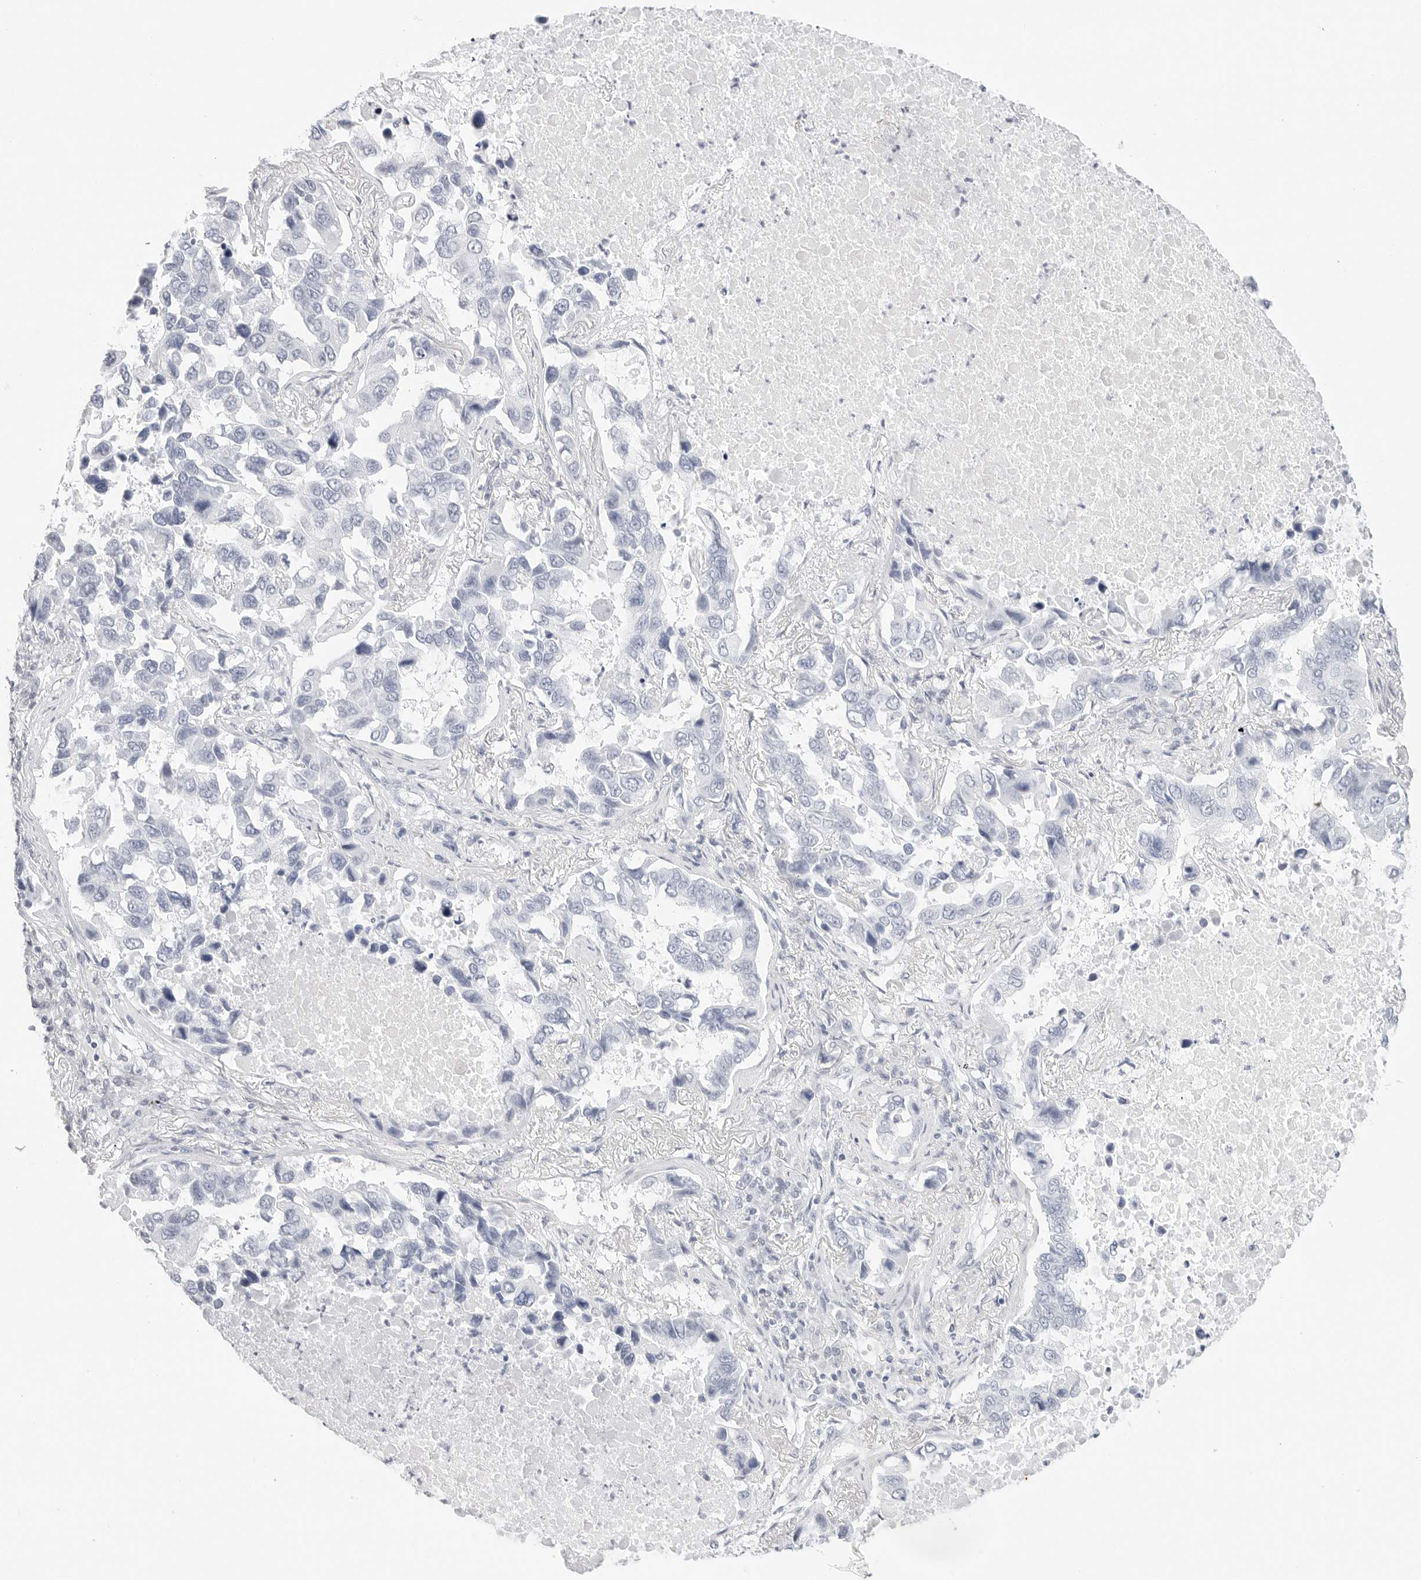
{"staining": {"intensity": "negative", "quantity": "none", "location": "none"}, "tissue": "lung cancer", "cell_type": "Tumor cells", "image_type": "cancer", "snomed": [{"axis": "morphology", "description": "Adenocarcinoma, NOS"}, {"axis": "topography", "description": "Lung"}], "caption": "Histopathology image shows no significant protein expression in tumor cells of lung cancer (adenocarcinoma).", "gene": "HMGCS2", "patient": {"sex": "male", "age": 64}}